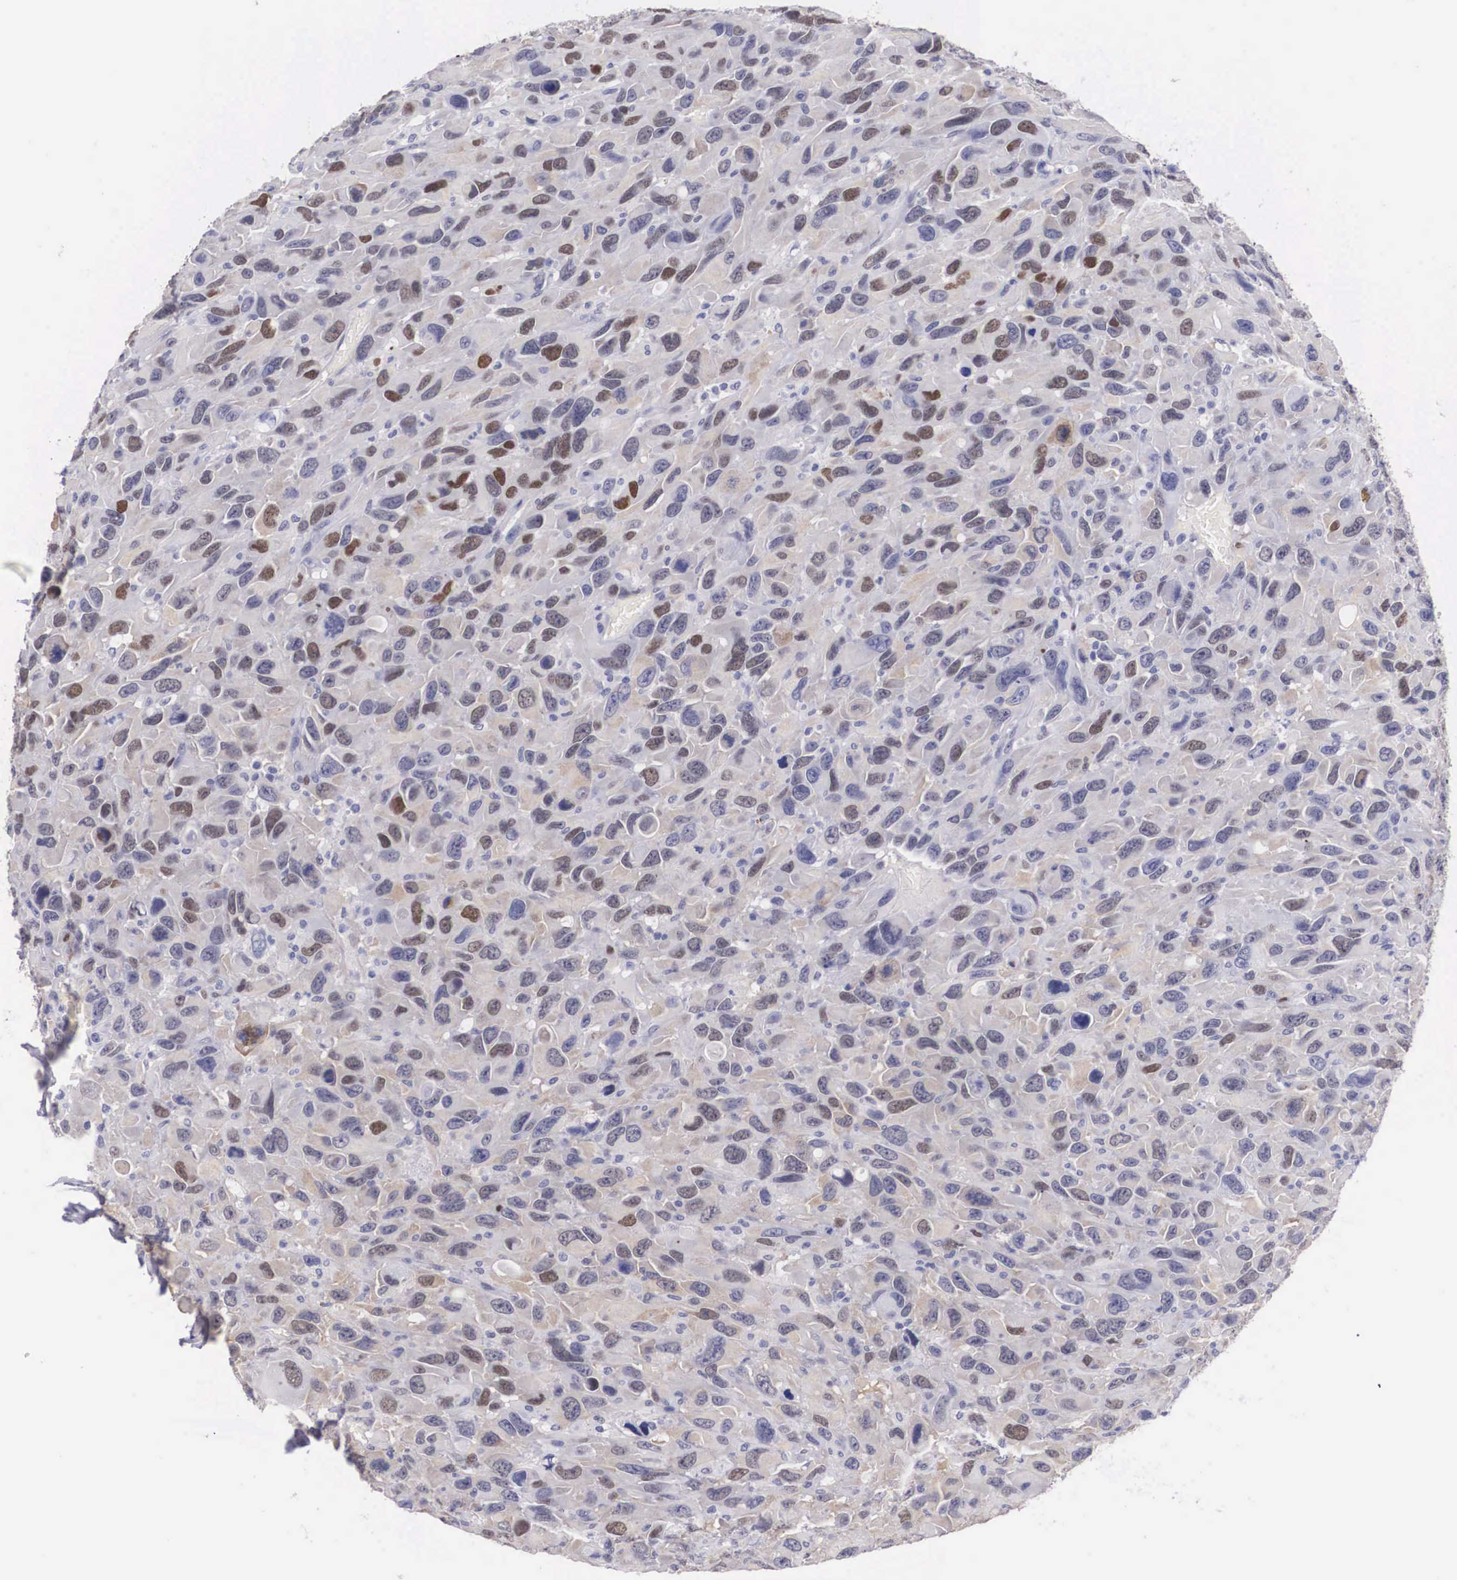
{"staining": {"intensity": "weak", "quantity": "<25%", "location": "nuclear"}, "tissue": "renal cancer", "cell_type": "Tumor cells", "image_type": "cancer", "snomed": [{"axis": "morphology", "description": "Adenocarcinoma, NOS"}, {"axis": "topography", "description": "Kidney"}], "caption": "Immunohistochemistry (IHC) photomicrograph of renal cancer stained for a protein (brown), which displays no expression in tumor cells. Brightfield microscopy of IHC stained with DAB (brown) and hematoxylin (blue), captured at high magnification.", "gene": "KHDRBS3", "patient": {"sex": "male", "age": 79}}